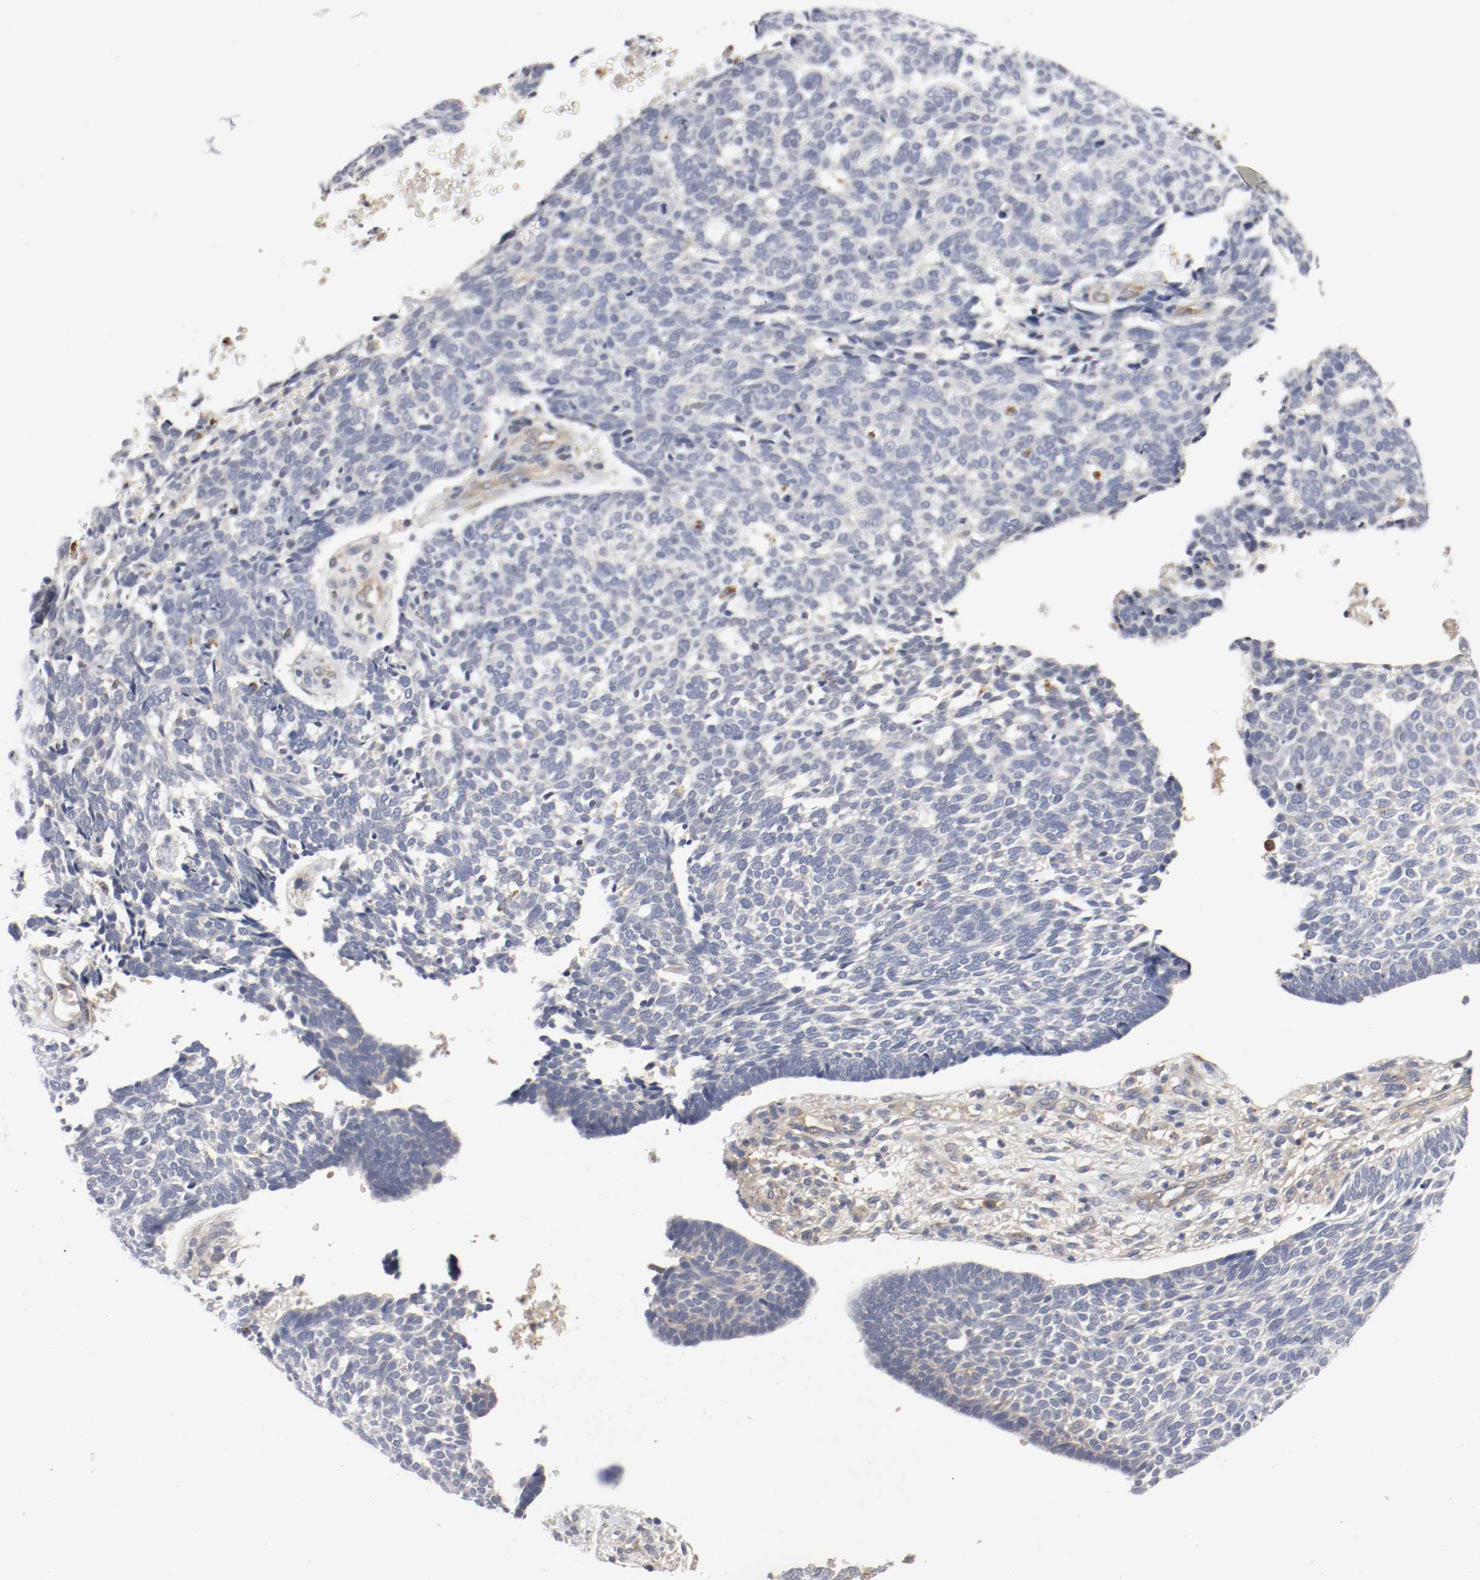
{"staining": {"intensity": "negative", "quantity": "none", "location": "none"}, "tissue": "skin cancer", "cell_type": "Tumor cells", "image_type": "cancer", "snomed": [{"axis": "morphology", "description": "Normal tissue, NOS"}, {"axis": "morphology", "description": "Basal cell carcinoma"}, {"axis": "topography", "description": "Skin"}], "caption": "This histopathology image is of basal cell carcinoma (skin) stained with immunohistochemistry (IHC) to label a protein in brown with the nuclei are counter-stained blue. There is no positivity in tumor cells.", "gene": "REN", "patient": {"sex": "male", "age": 87}}